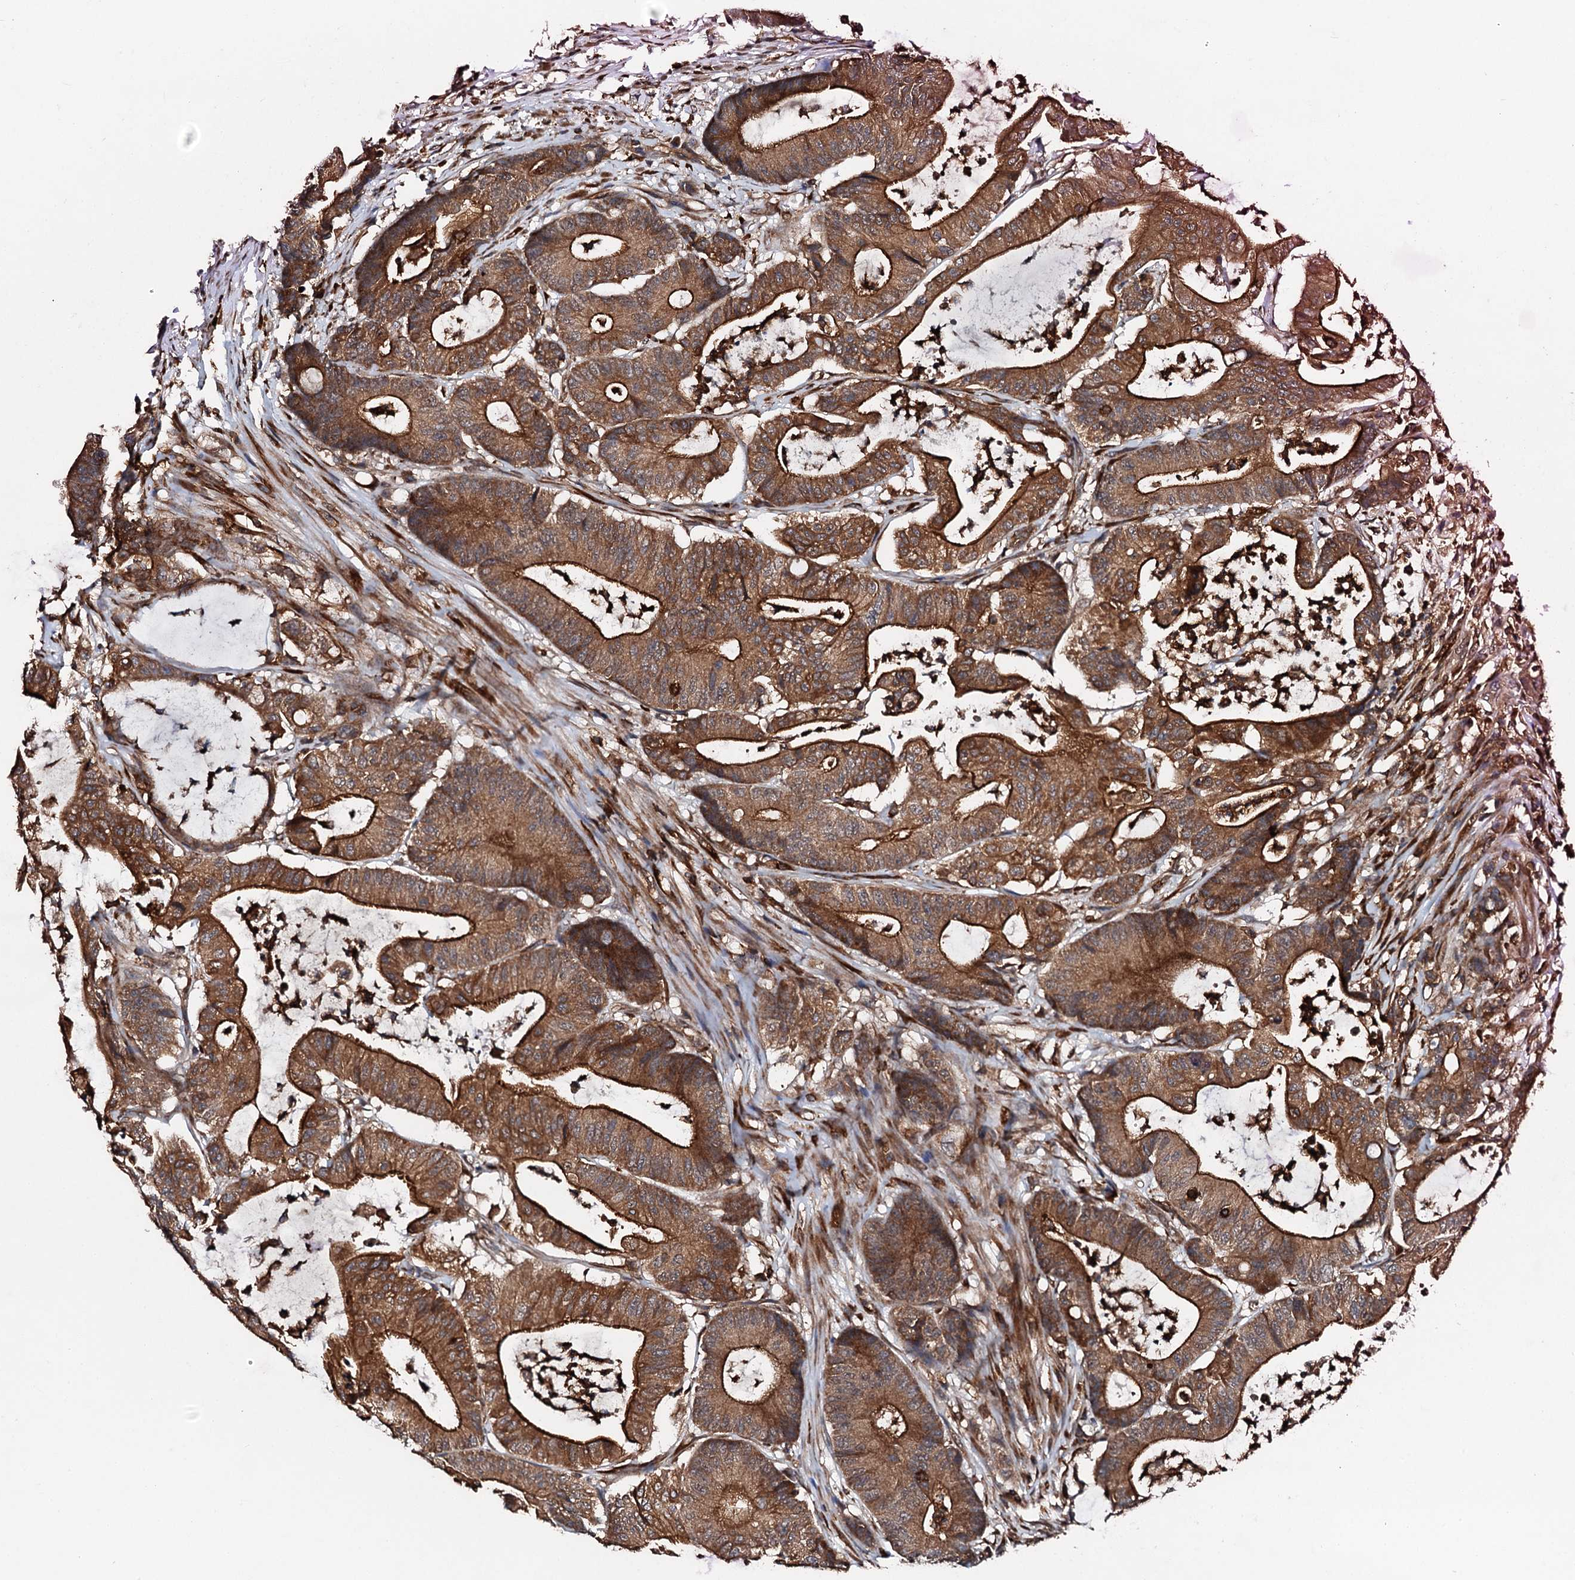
{"staining": {"intensity": "strong", "quantity": ">75%", "location": "cytoplasmic/membranous"}, "tissue": "colorectal cancer", "cell_type": "Tumor cells", "image_type": "cancer", "snomed": [{"axis": "morphology", "description": "Adenocarcinoma, NOS"}, {"axis": "topography", "description": "Colon"}], "caption": "Immunohistochemistry of human colorectal cancer exhibits high levels of strong cytoplasmic/membranous staining in approximately >75% of tumor cells. (IHC, brightfield microscopy, high magnification).", "gene": "EDC4", "patient": {"sex": "female", "age": 84}}